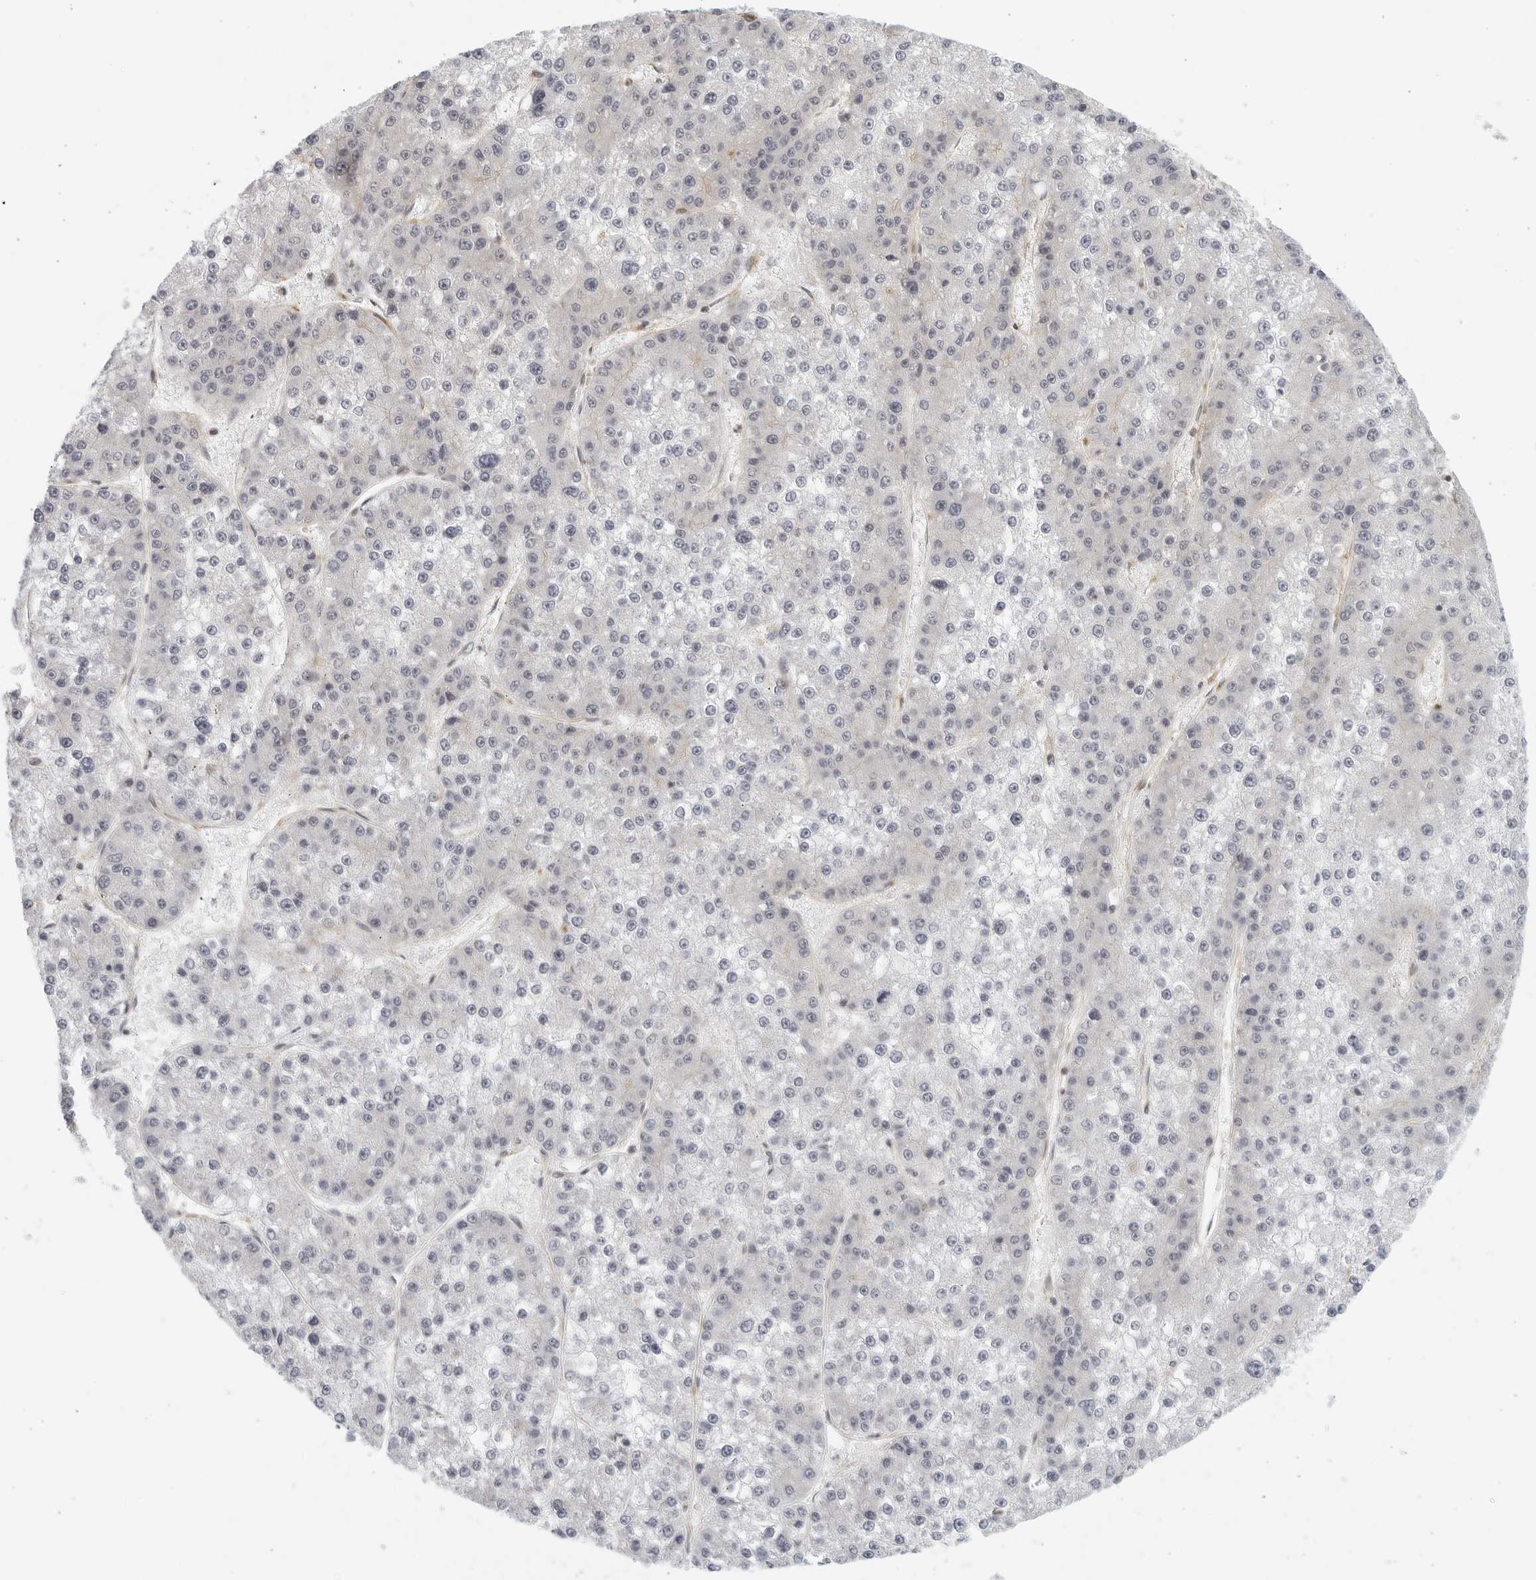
{"staining": {"intensity": "negative", "quantity": "none", "location": "none"}, "tissue": "liver cancer", "cell_type": "Tumor cells", "image_type": "cancer", "snomed": [{"axis": "morphology", "description": "Carcinoma, Hepatocellular, NOS"}, {"axis": "topography", "description": "Liver"}], "caption": "Immunohistochemical staining of liver cancer (hepatocellular carcinoma) reveals no significant positivity in tumor cells.", "gene": "SERTAD4", "patient": {"sex": "female", "age": 73}}